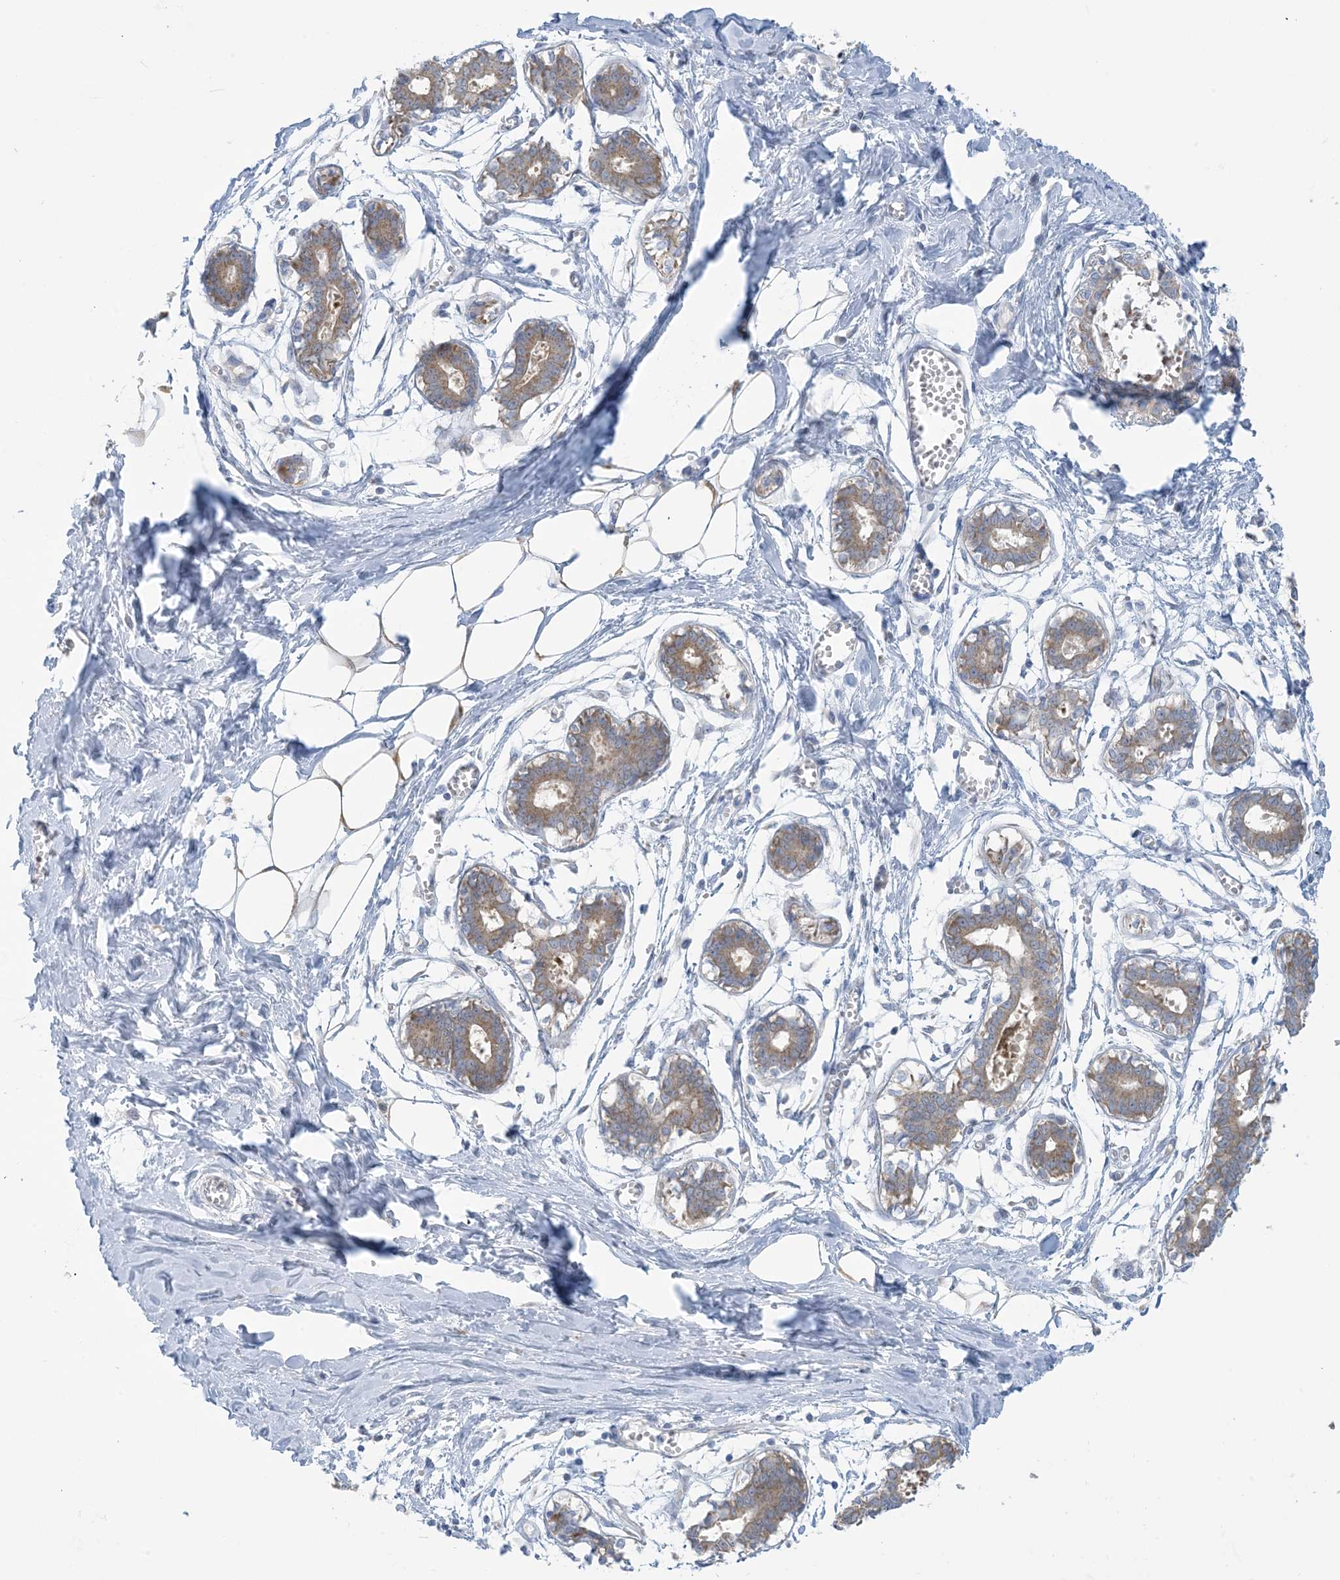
{"staining": {"intensity": "negative", "quantity": "none", "location": "none"}, "tissue": "breast", "cell_type": "Adipocytes", "image_type": "normal", "snomed": [{"axis": "morphology", "description": "Normal tissue, NOS"}, {"axis": "topography", "description": "Breast"}], "caption": "A micrograph of human breast is negative for staining in adipocytes. (Brightfield microscopy of DAB (3,3'-diaminobenzidine) IHC at high magnification).", "gene": "MRPS18A", "patient": {"sex": "female", "age": 27}}